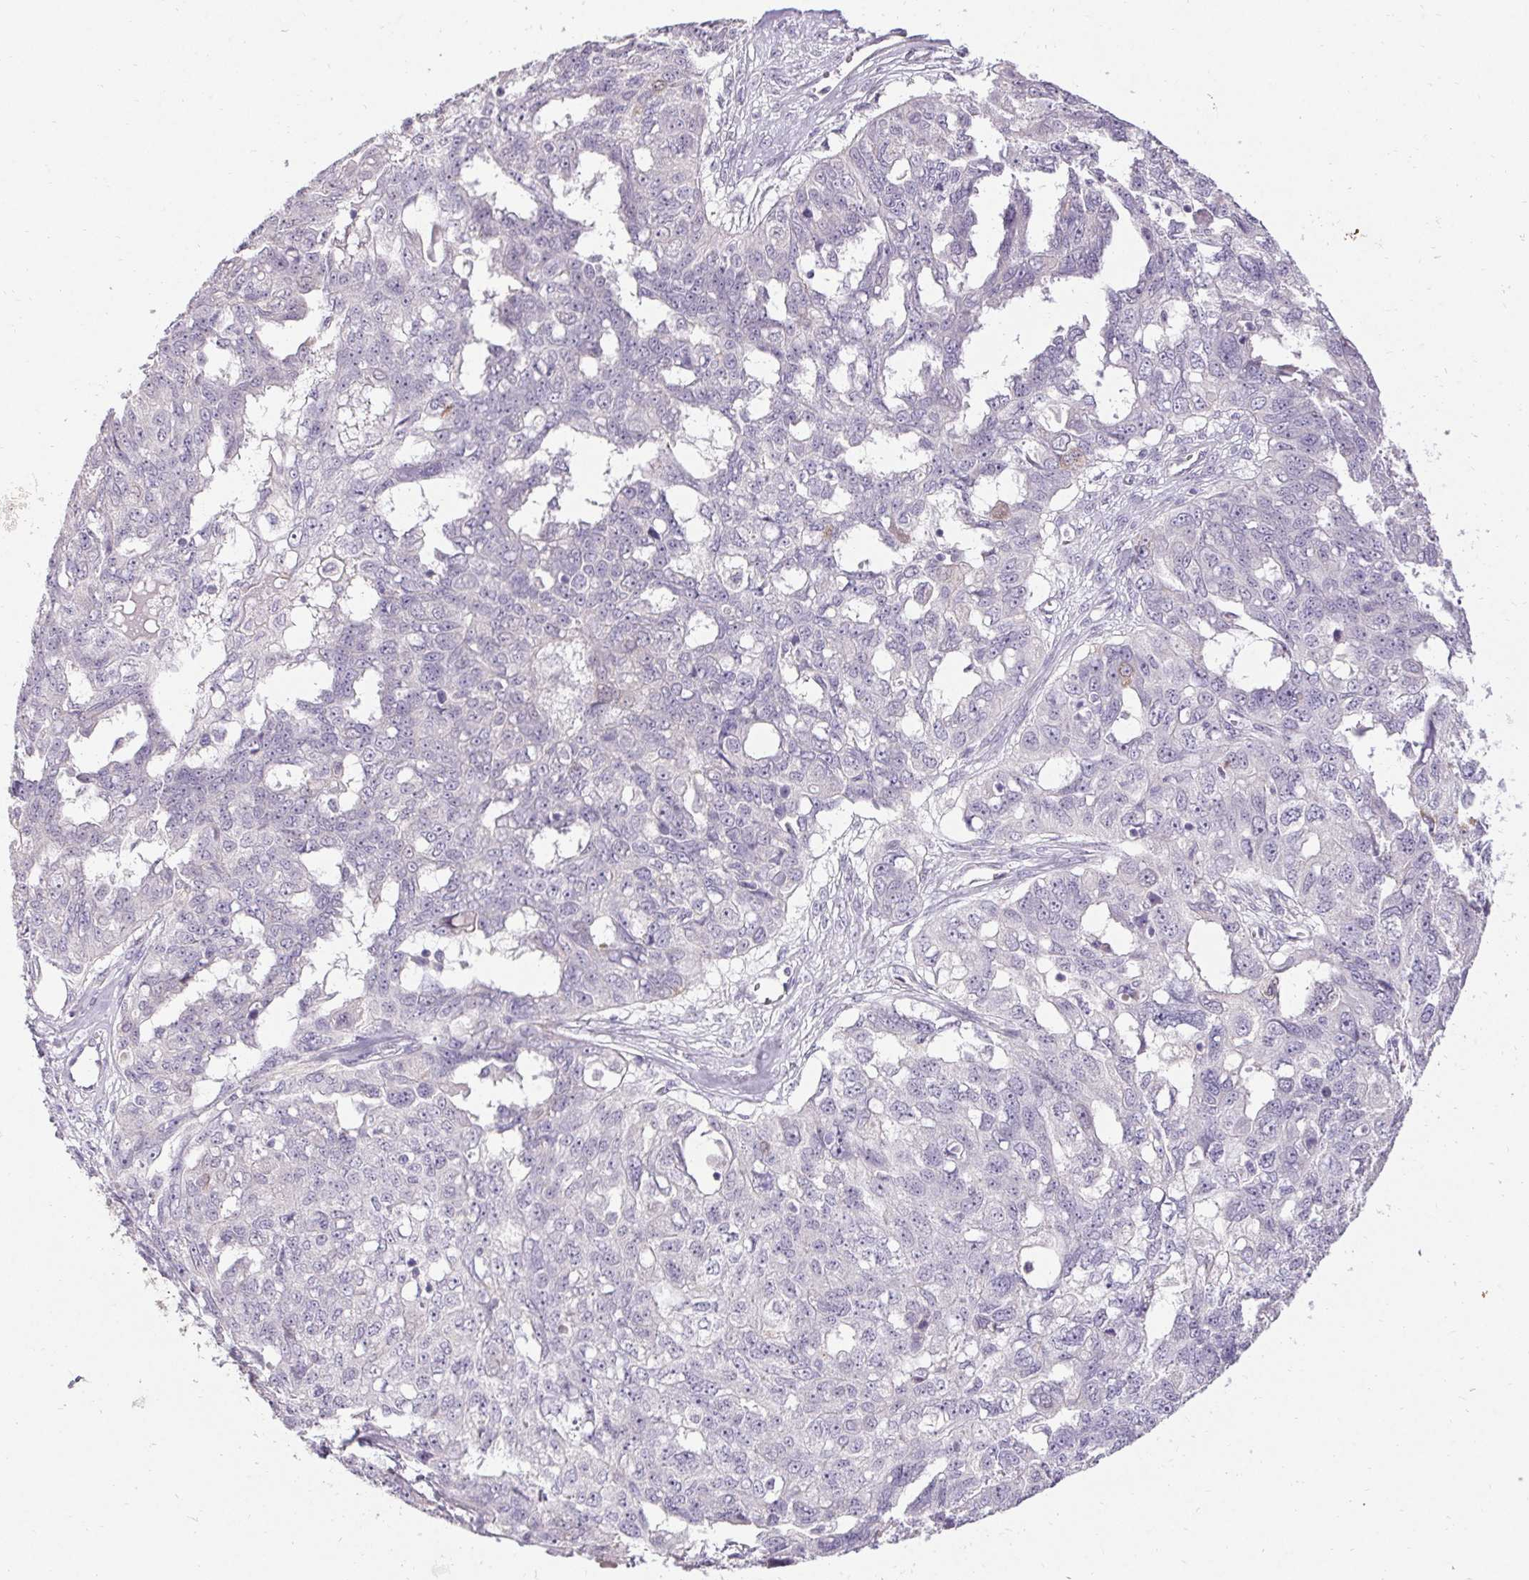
{"staining": {"intensity": "negative", "quantity": "none", "location": "none"}, "tissue": "ovarian cancer", "cell_type": "Tumor cells", "image_type": "cancer", "snomed": [{"axis": "morphology", "description": "Carcinoma, endometroid"}, {"axis": "topography", "description": "Ovary"}], "caption": "Ovarian cancer was stained to show a protein in brown. There is no significant expression in tumor cells. (Immunohistochemistry, brightfield microscopy, high magnification).", "gene": "HSD17B3", "patient": {"sex": "female", "age": 70}}